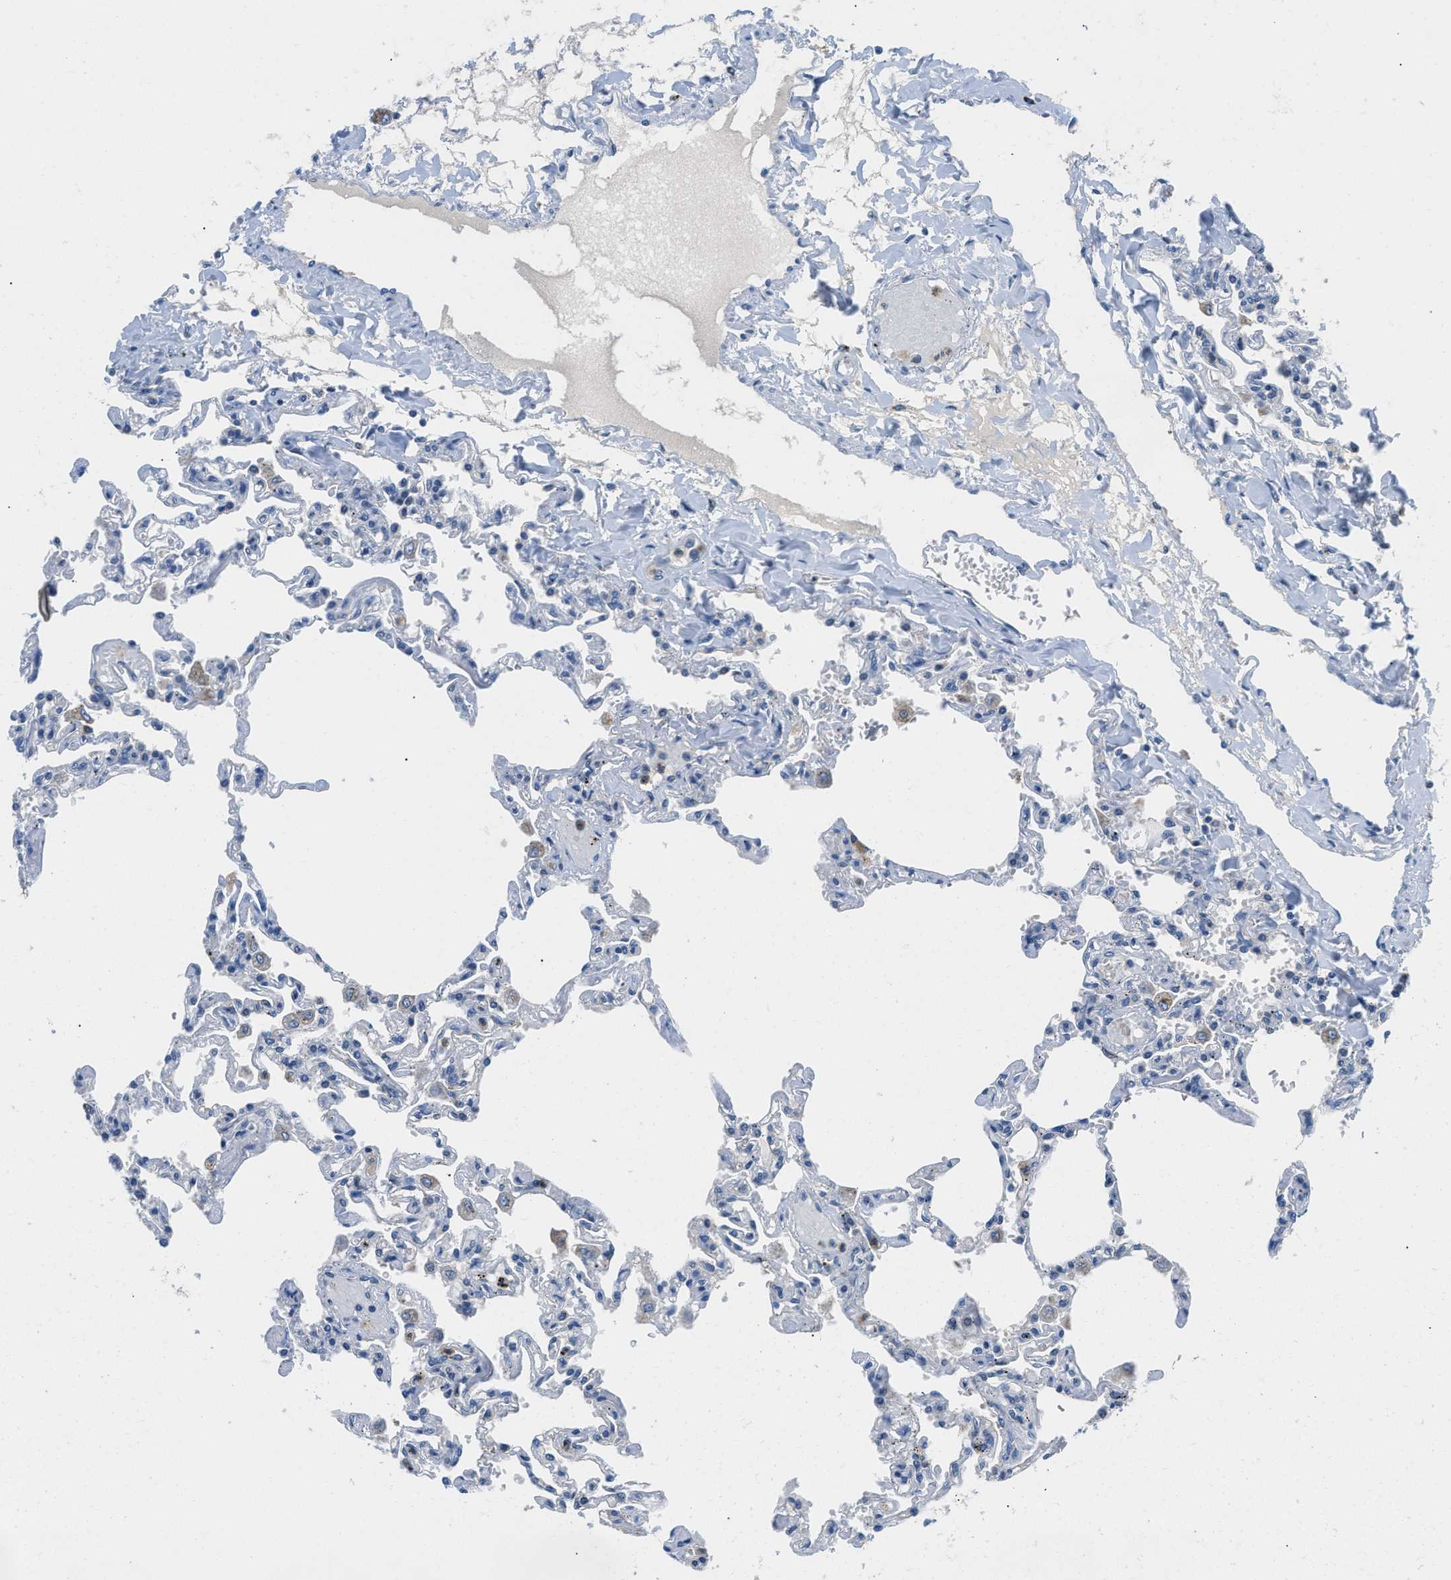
{"staining": {"intensity": "negative", "quantity": "none", "location": "none"}, "tissue": "lung", "cell_type": "Alveolar cells", "image_type": "normal", "snomed": [{"axis": "morphology", "description": "Normal tissue, NOS"}, {"axis": "topography", "description": "Lung"}], "caption": "Immunohistochemical staining of benign lung demonstrates no significant positivity in alveolar cells. (DAB (3,3'-diaminobenzidine) immunohistochemistry (IHC) visualized using brightfield microscopy, high magnification).", "gene": "ADGRE3", "patient": {"sex": "male", "age": 21}}